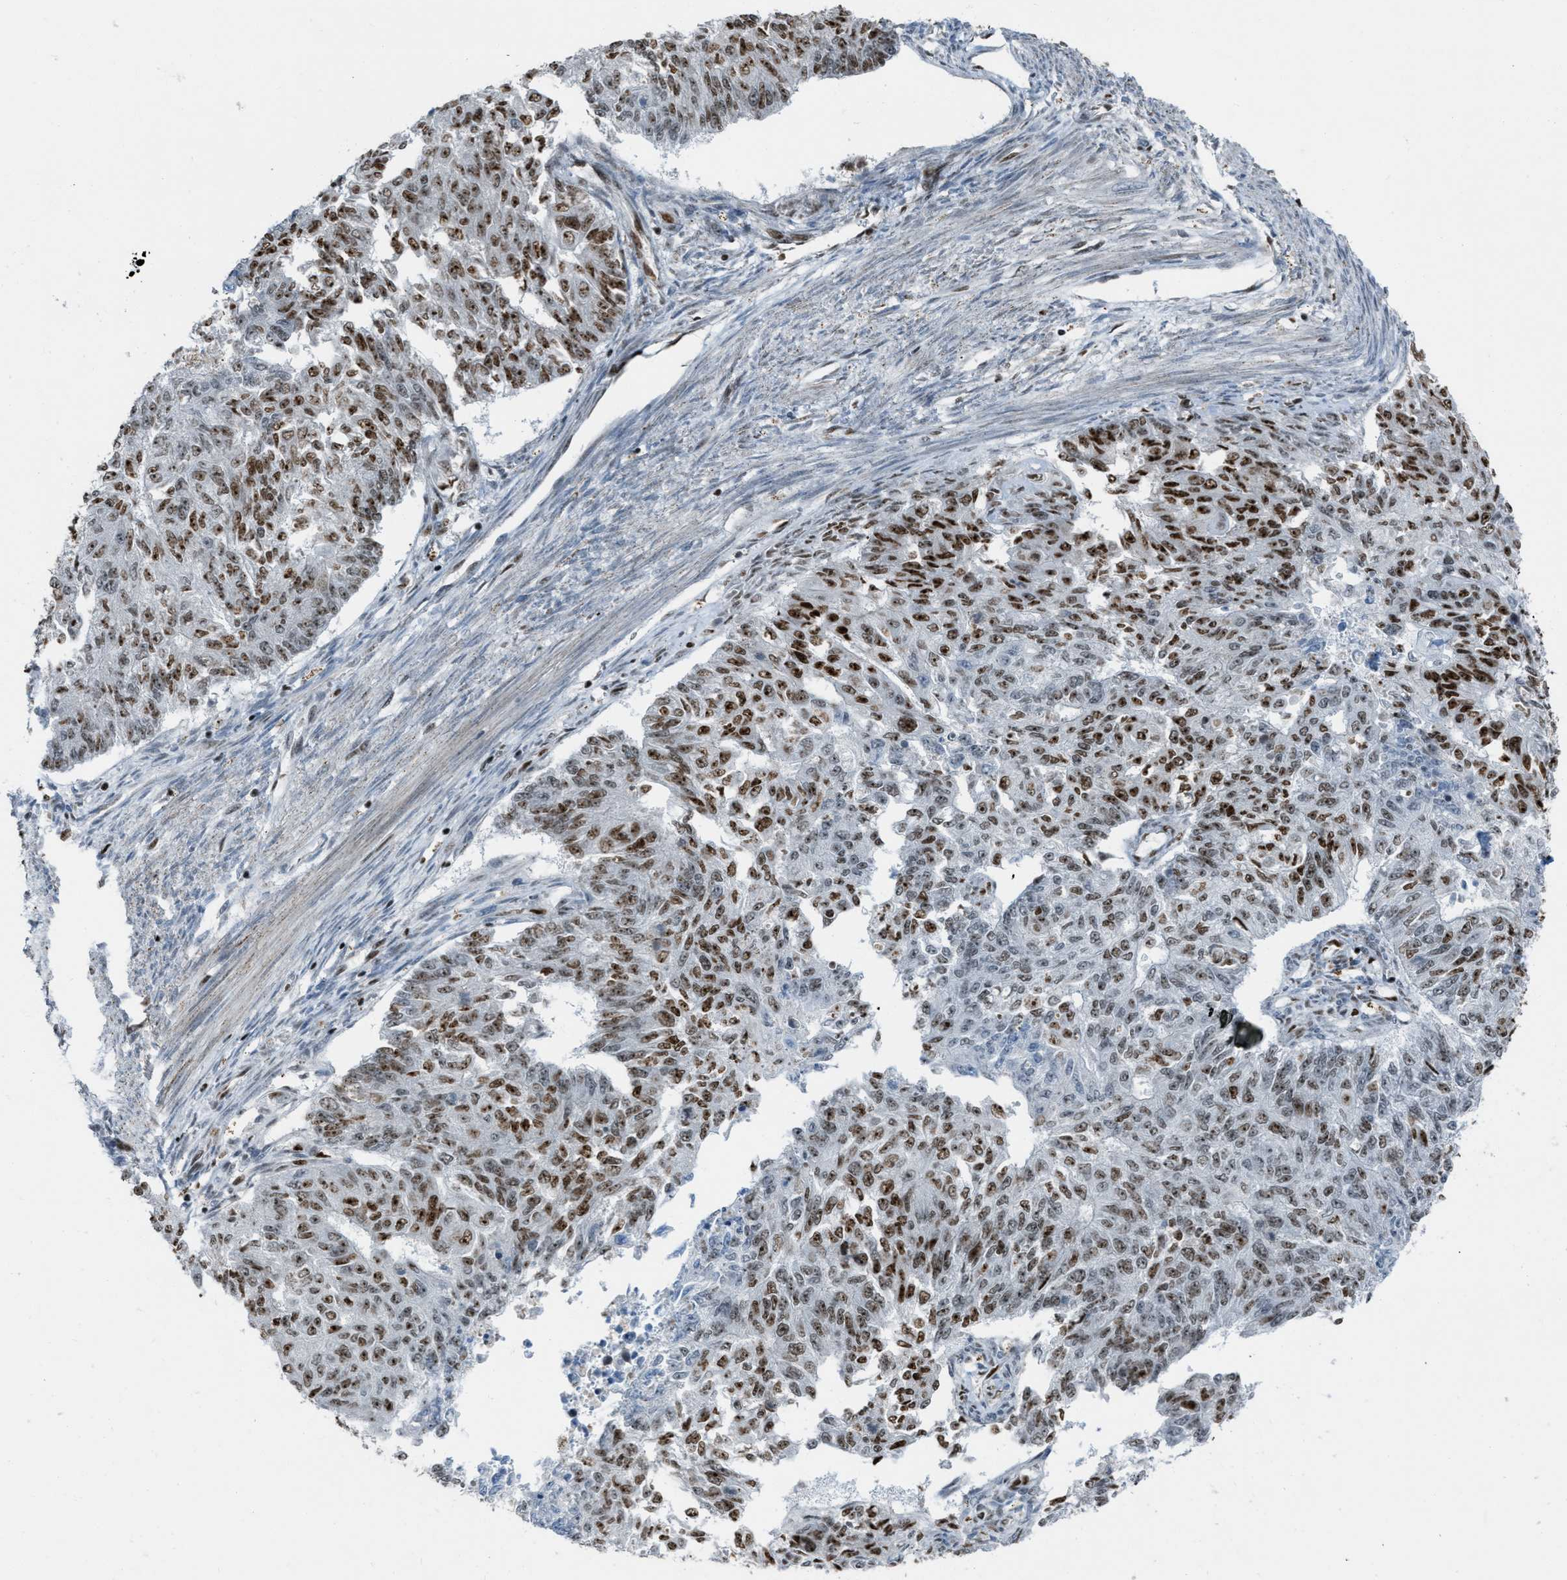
{"staining": {"intensity": "strong", "quantity": ">75%", "location": "nuclear"}, "tissue": "endometrial cancer", "cell_type": "Tumor cells", "image_type": "cancer", "snomed": [{"axis": "morphology", "description": "Adenocarcinoma, NOS"}, {"axis": "topography", "description": "Endometrium"}], "caption": "This is a micrograph of IHC staining of endometrial cancer, which shows strong expression in the nuclear of tumor cells.", "gene": "SLFN5", "patient": {"sex": "female", "age": 32}}